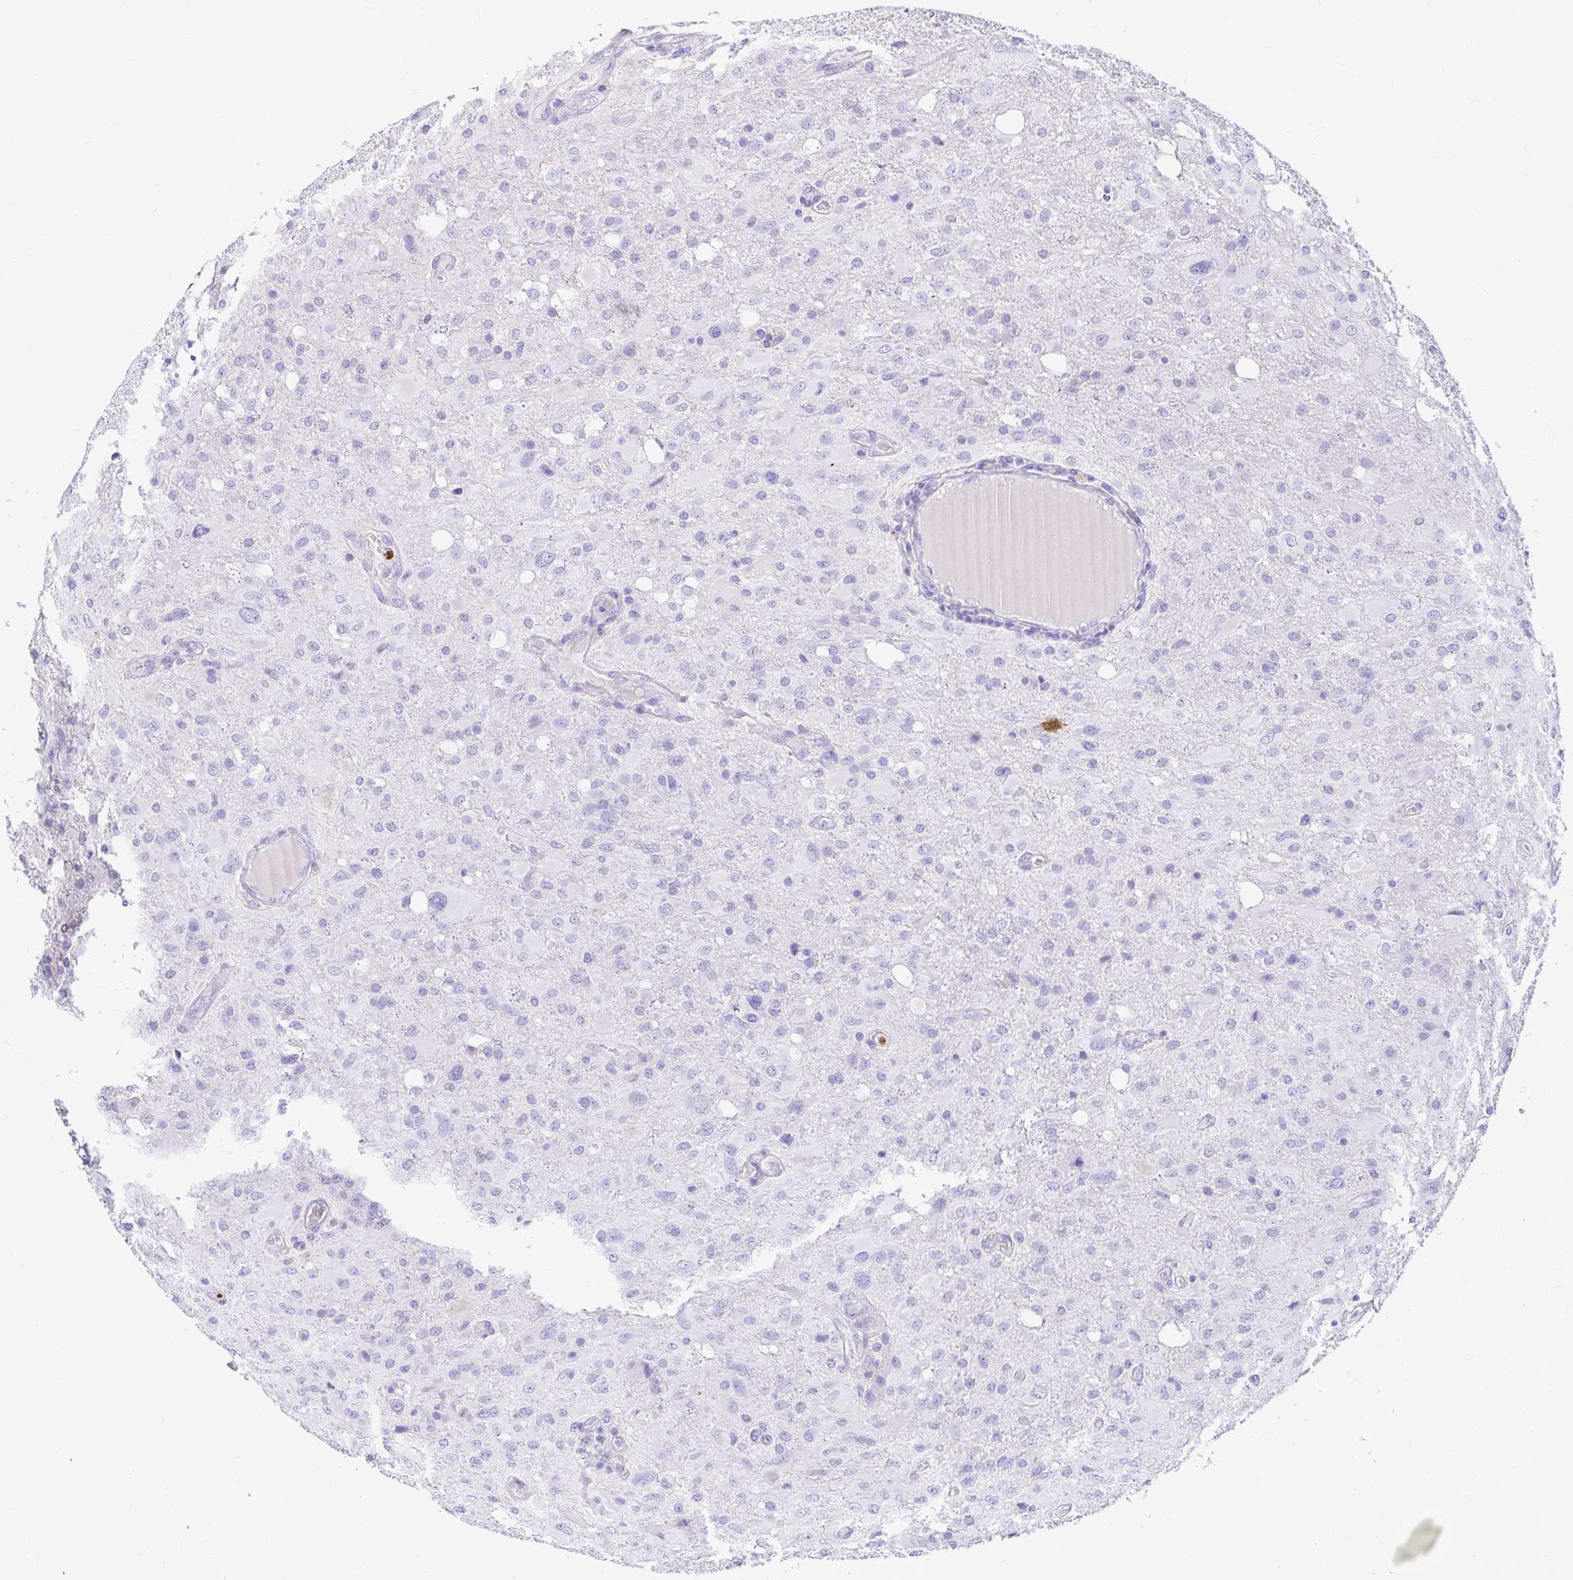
{"staining": {"intensity": "negative", "quantity": "none", "location": "none"}, "tissue": "glioma", "cell_type": "Tumor cells", "image_type": "cancer", "snomed": [{"axis": "morphology", "description": "Glioma, malignant, High grade"}, {"axis": "topography", "description": "Brain"}], "caption": "Protein analysis of malignant glioma (high-grade) demonstrates no significant expression in tumor cells. (DAB (3,3'-diaminobenzidine) immunohistochemistry (IHC), high magnification).", "gene": "CLEC1B", "patient": {"sex": "male", "age": 53}}